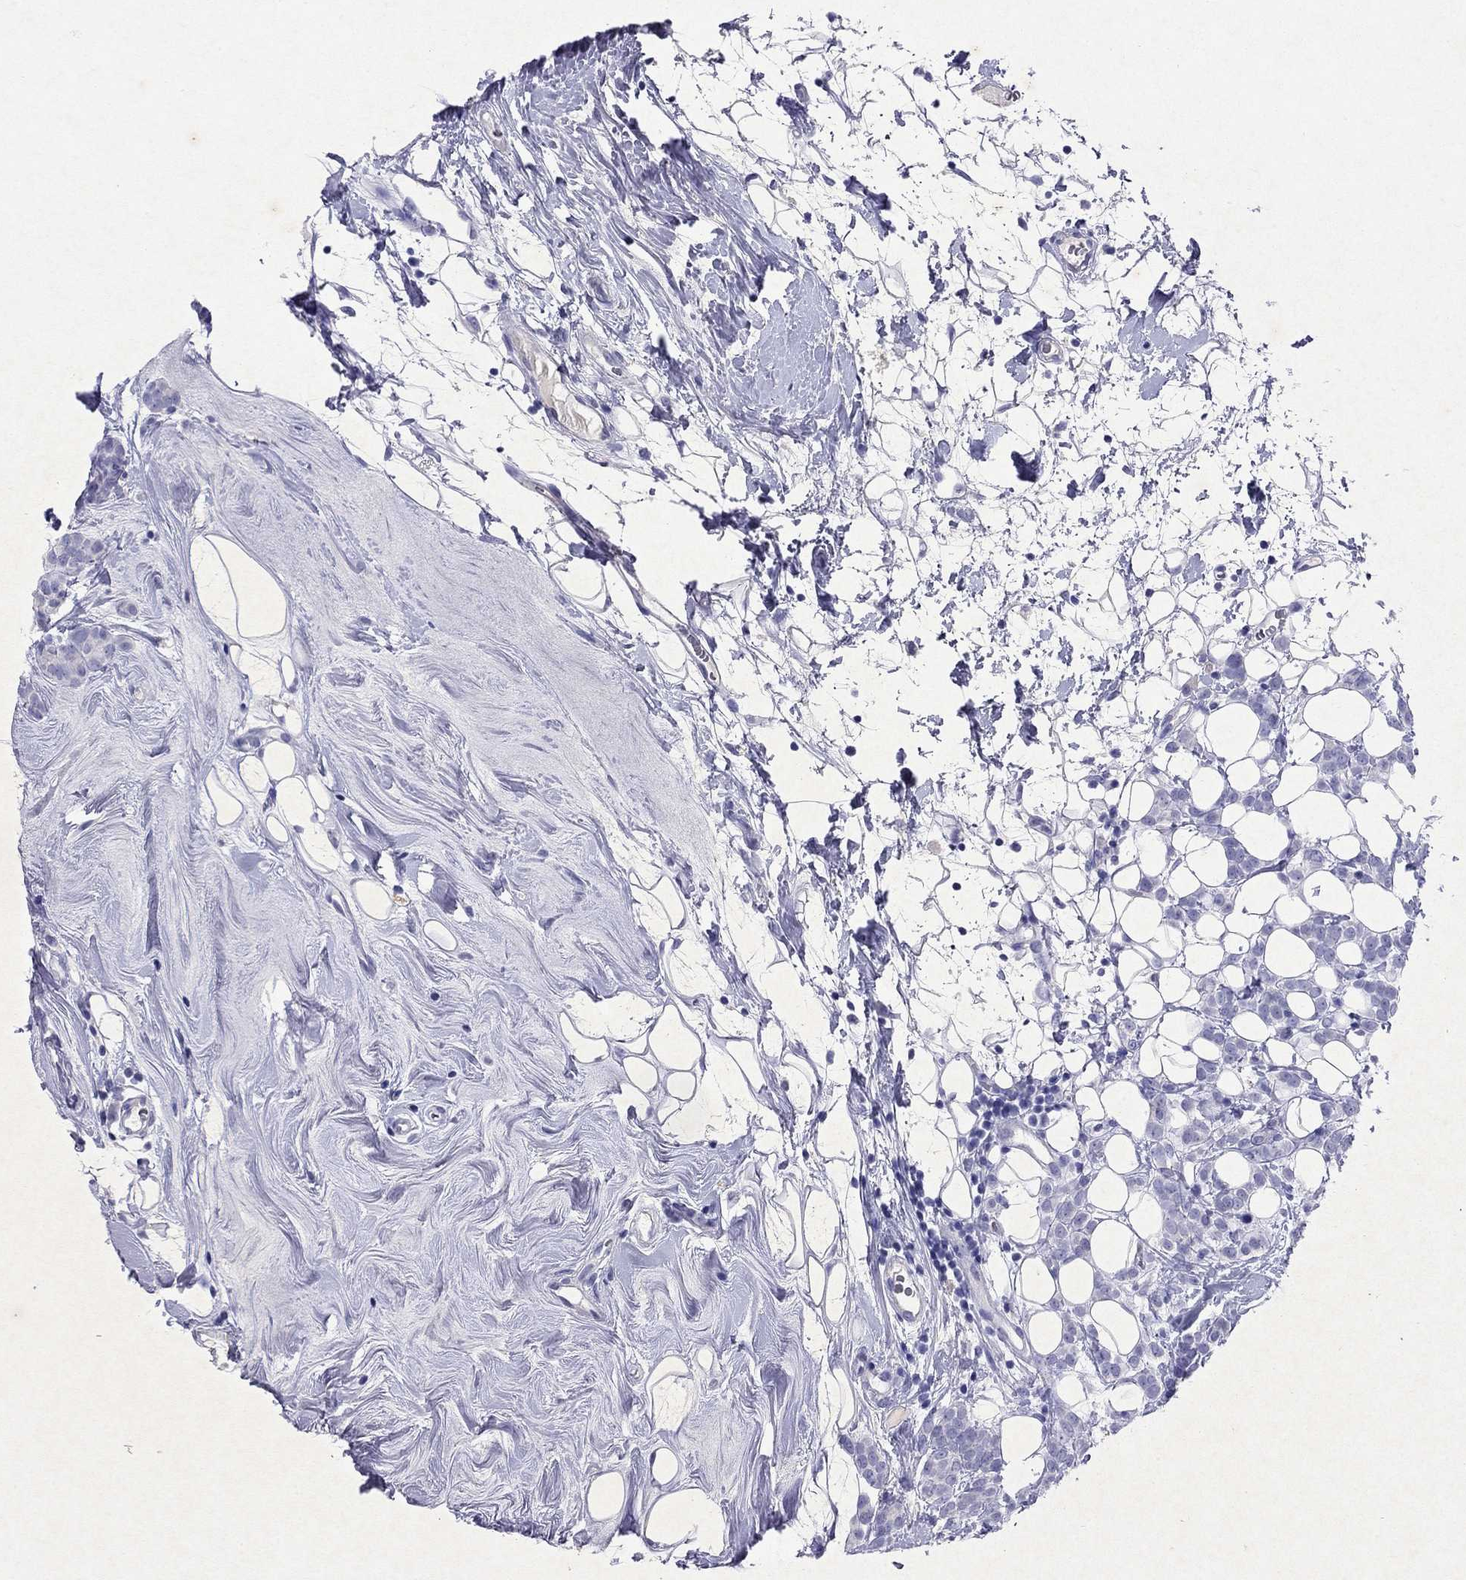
{"staining": {"intensity": "negative", "quantity": "none", "location": "none"}, "tissue": "breast cancer", "cell_type": "Tumor cells", "image_type": "cancer", "snomed": [{"axis": "morphology", "description": "Lobular carcinoma"}, {"axis": "topography", "description": "Breast"}], "caption": "Lobular carcinoma (breast) stained for a protein using immunohistochemistry reveals no staining tumor cells.", "gene": "ARMC12", "patient": {"sex": "female", "age": 49}}